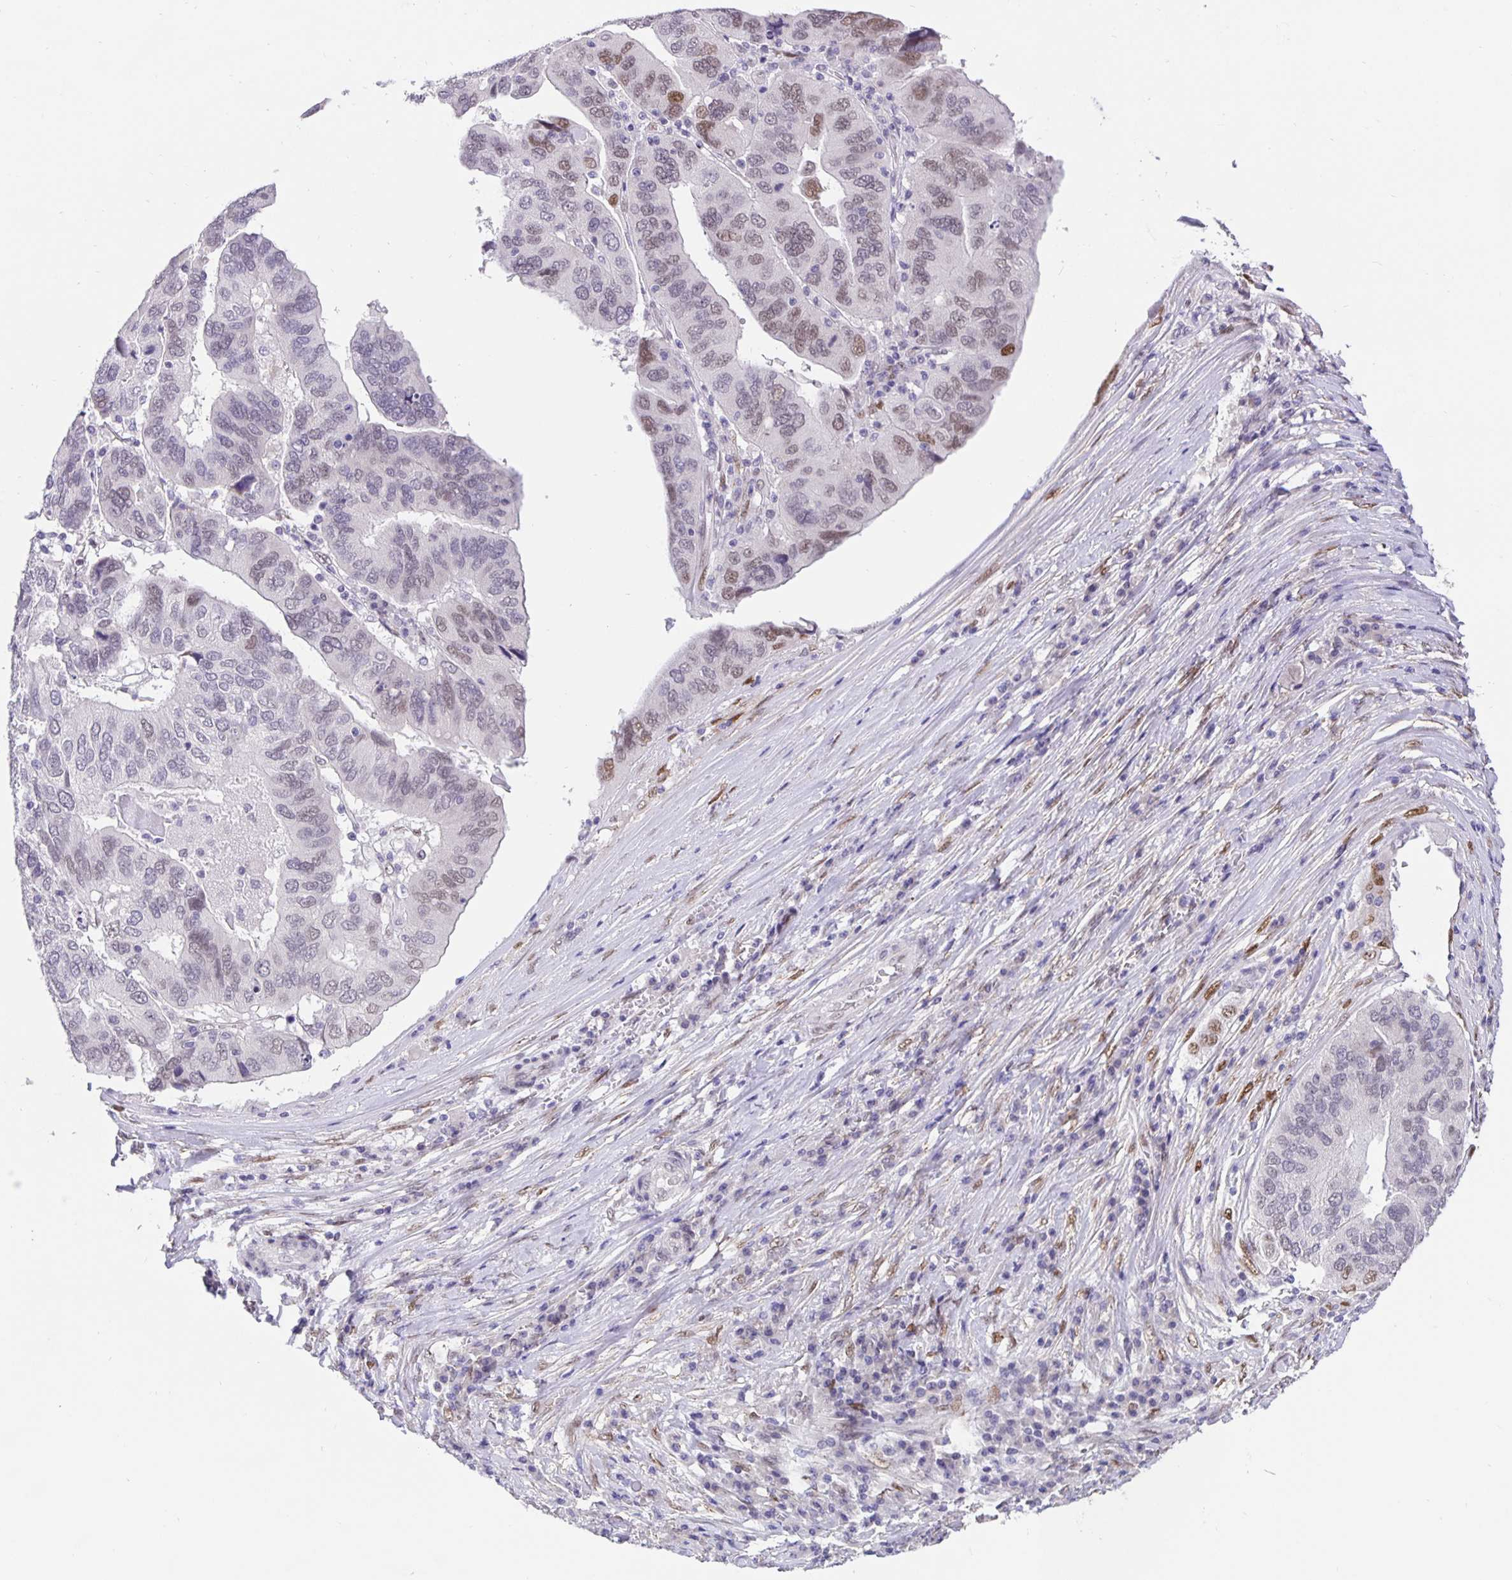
{"staining": {"intensity": "moderate", "quantity": "<25%", "location": "nuclear"}, "tissue": "ovarian cancer", "cell_type": "Tumor cells", "image_type": "cancer", "snomed": [{"axis": "morphology", "description": "Cystadenocarcinoma, serous, NOS"}, {"axis": "topography", "description": "Ovary"}], "caption": "Immunohistochemistry (IHC) of human ovarian cancer (serous cystadenocarcinoma) demonstrates low levels of moderate nuclear staining in approximately <25% of tumor cells.", "gene": "FOSL2", "patient": {"sex": "female", "age": 79}}